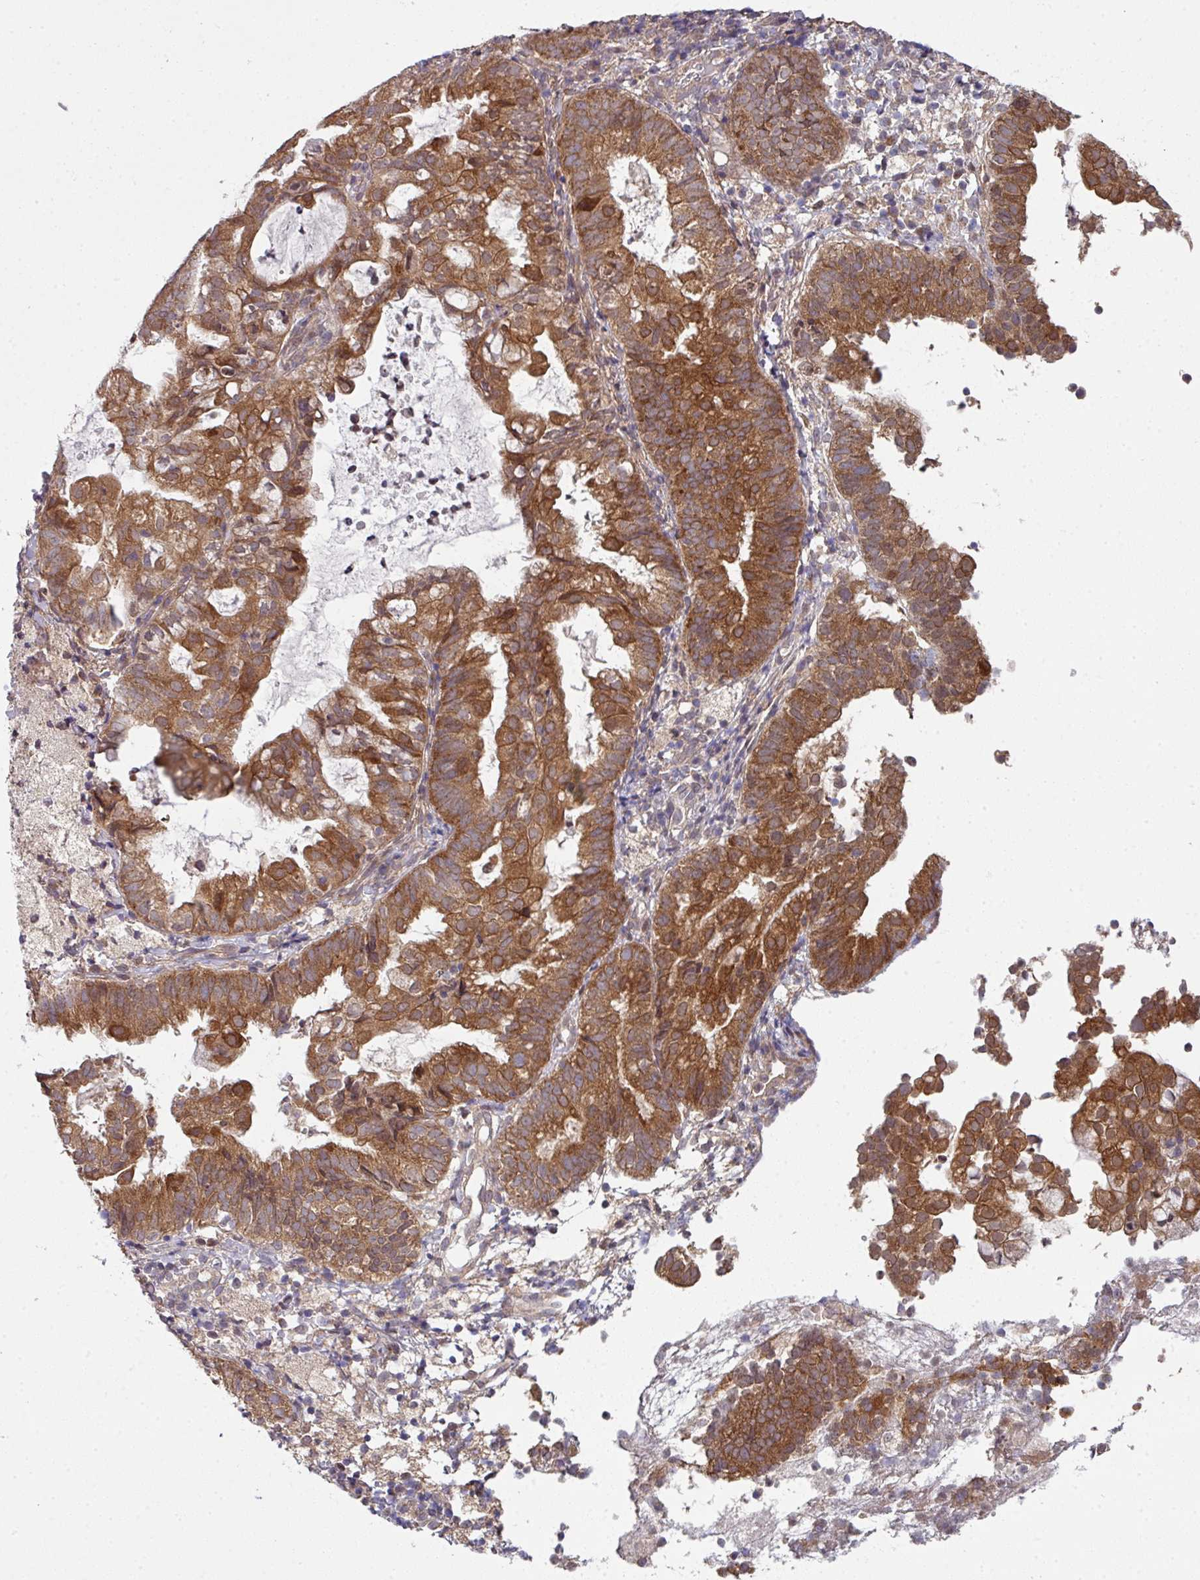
{"staining": {"intensity": "moderate", "quantity": ">75%", "location": "cytoplasmic/membranous"}, "tissue": "endometrial cancer", "cell_type": "Tumor cells", "image_type": "cancer", "snomed": [{"axis": "morphology", "description": "Adenocarcinoma, NOS"}, {"axis": "topography", "description": "Endometrium"}], "caption": "An image of endometrial adenocarcinoma stained for a protein exhibits moderate cytoplasmic/membranous brown staining in tumor cells.", "gene": "CAMLG", "patient": {"sex": "female", "age": 80}}